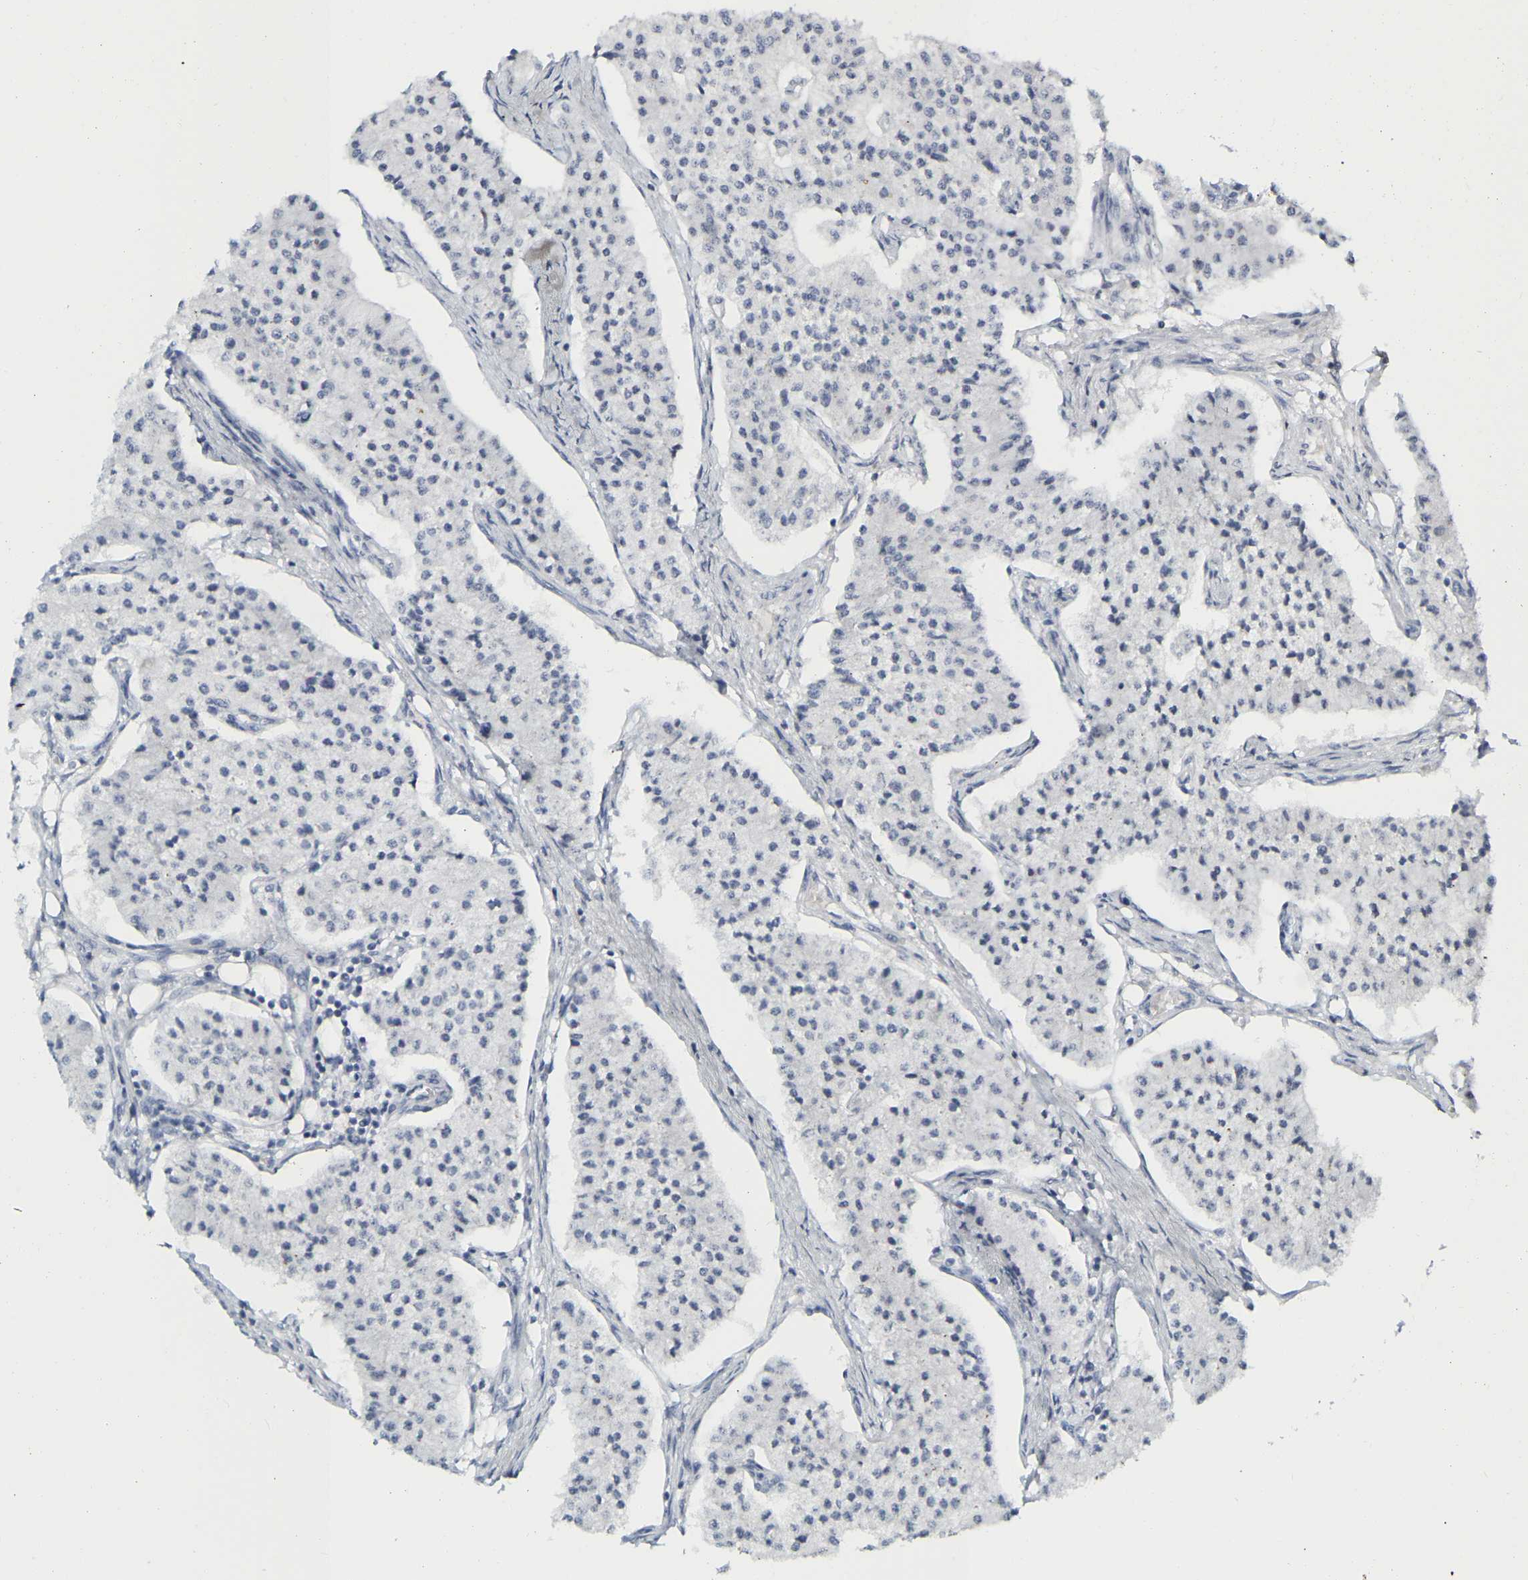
{"staining": {"intensity": "negative", "quantity": "none", "location": "none"}, "tissue": "carcinoid", "cell_type": "Tumor cells", "image_type": "cancer", "snomed": [{"axis": "morphology", "description": "Carcinoid, malignant, NOS"}, {"axis": "topography", "description": "Colon"}], "caption": "The photomicrograph exhibits no staining of tumor cells in carcinoid.", "gene": "GNAS", "patient": {"sex": "female", "age": 52}}